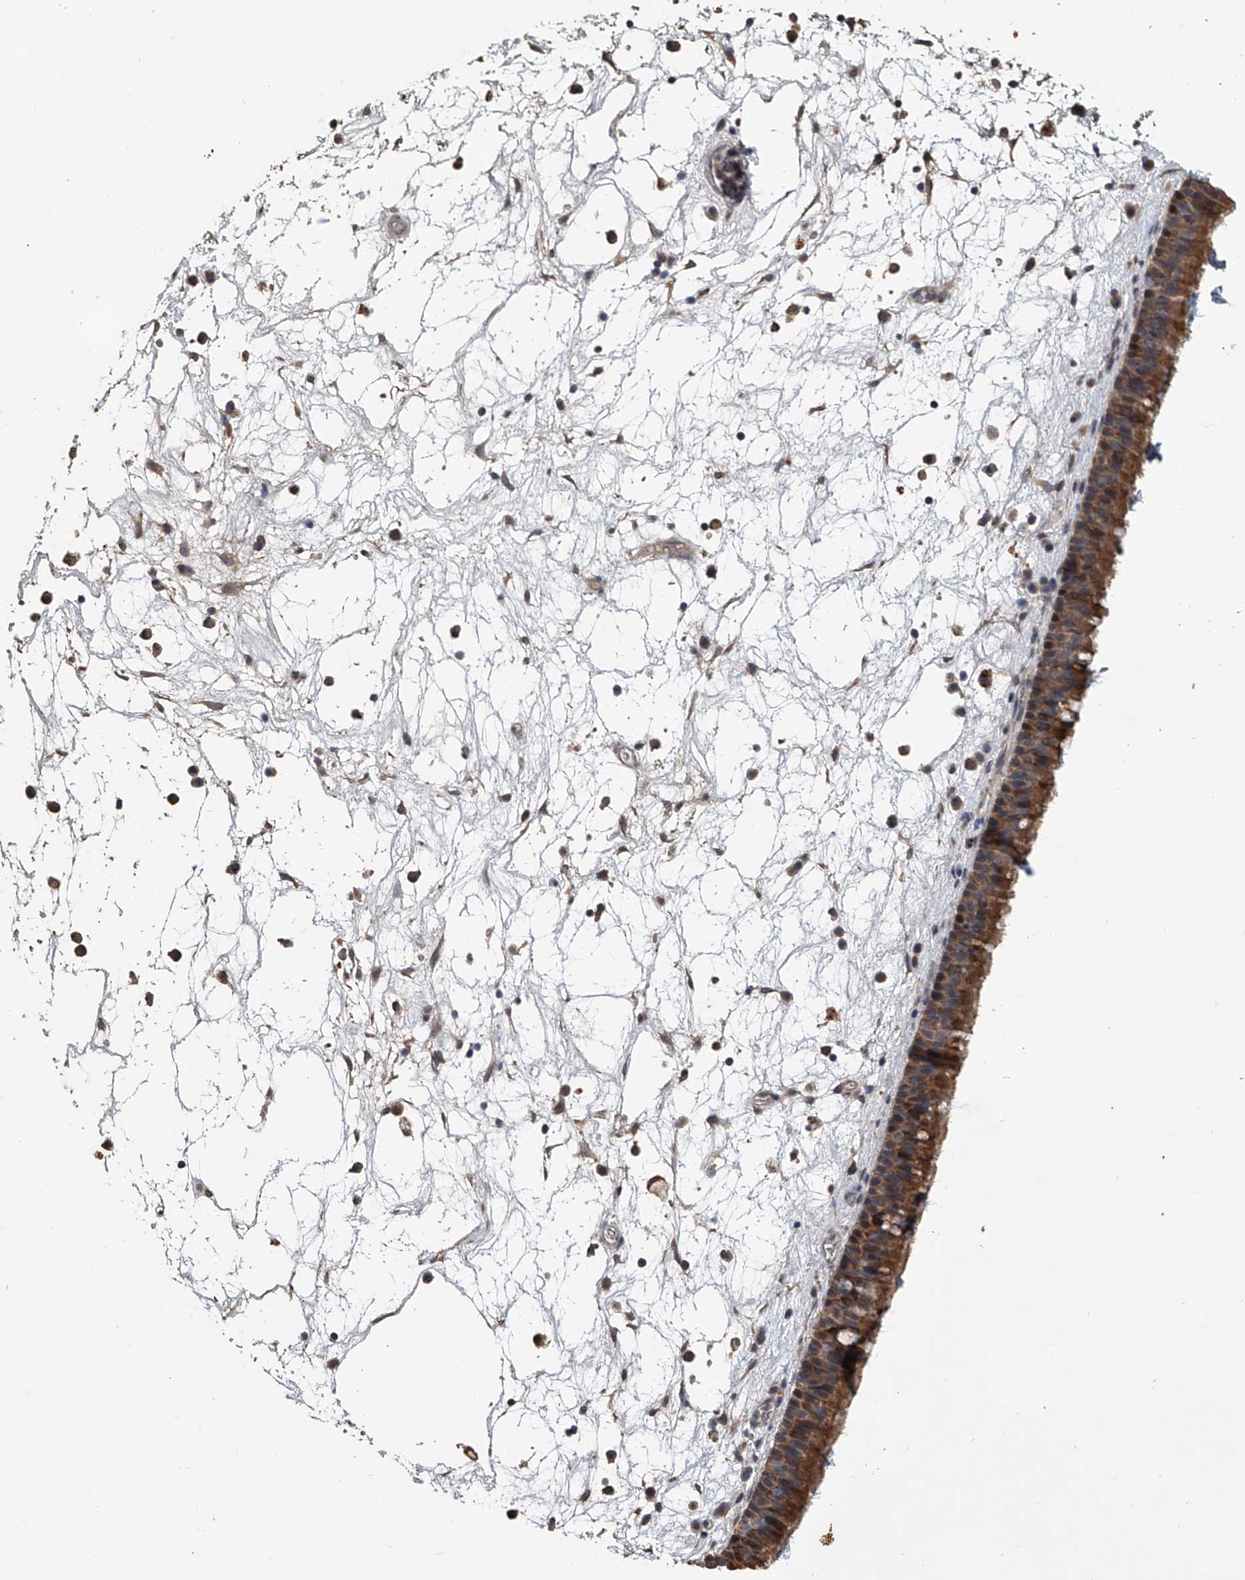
{"staining": {"intensity": "moderate", "quantity": ">75%", "location": "cytoplasmic/membranous"}, "tissue": "nasopharynx", "cell_type": "Respiratory epithelial cells", "image_type": "normal", "snomed": [{"axis": "morphology", "description": "Normal tissue, NOS"}, {"axis": "morphology", "description": "Inflammation, NOS"}, {"axis": "morphology", "description": "Malignant melanoma, Metastatic site"}, {"axis": "topography", "description": "Nasopharynx"}], "caption": "Protein staining of normal nasopharynx displays moderate cytoplasmic/membranous positivity in approximately >75% of respiratory epithelial cells.", "gene": "DOCK9", "patient": {"sex": "male", "age": 70}}